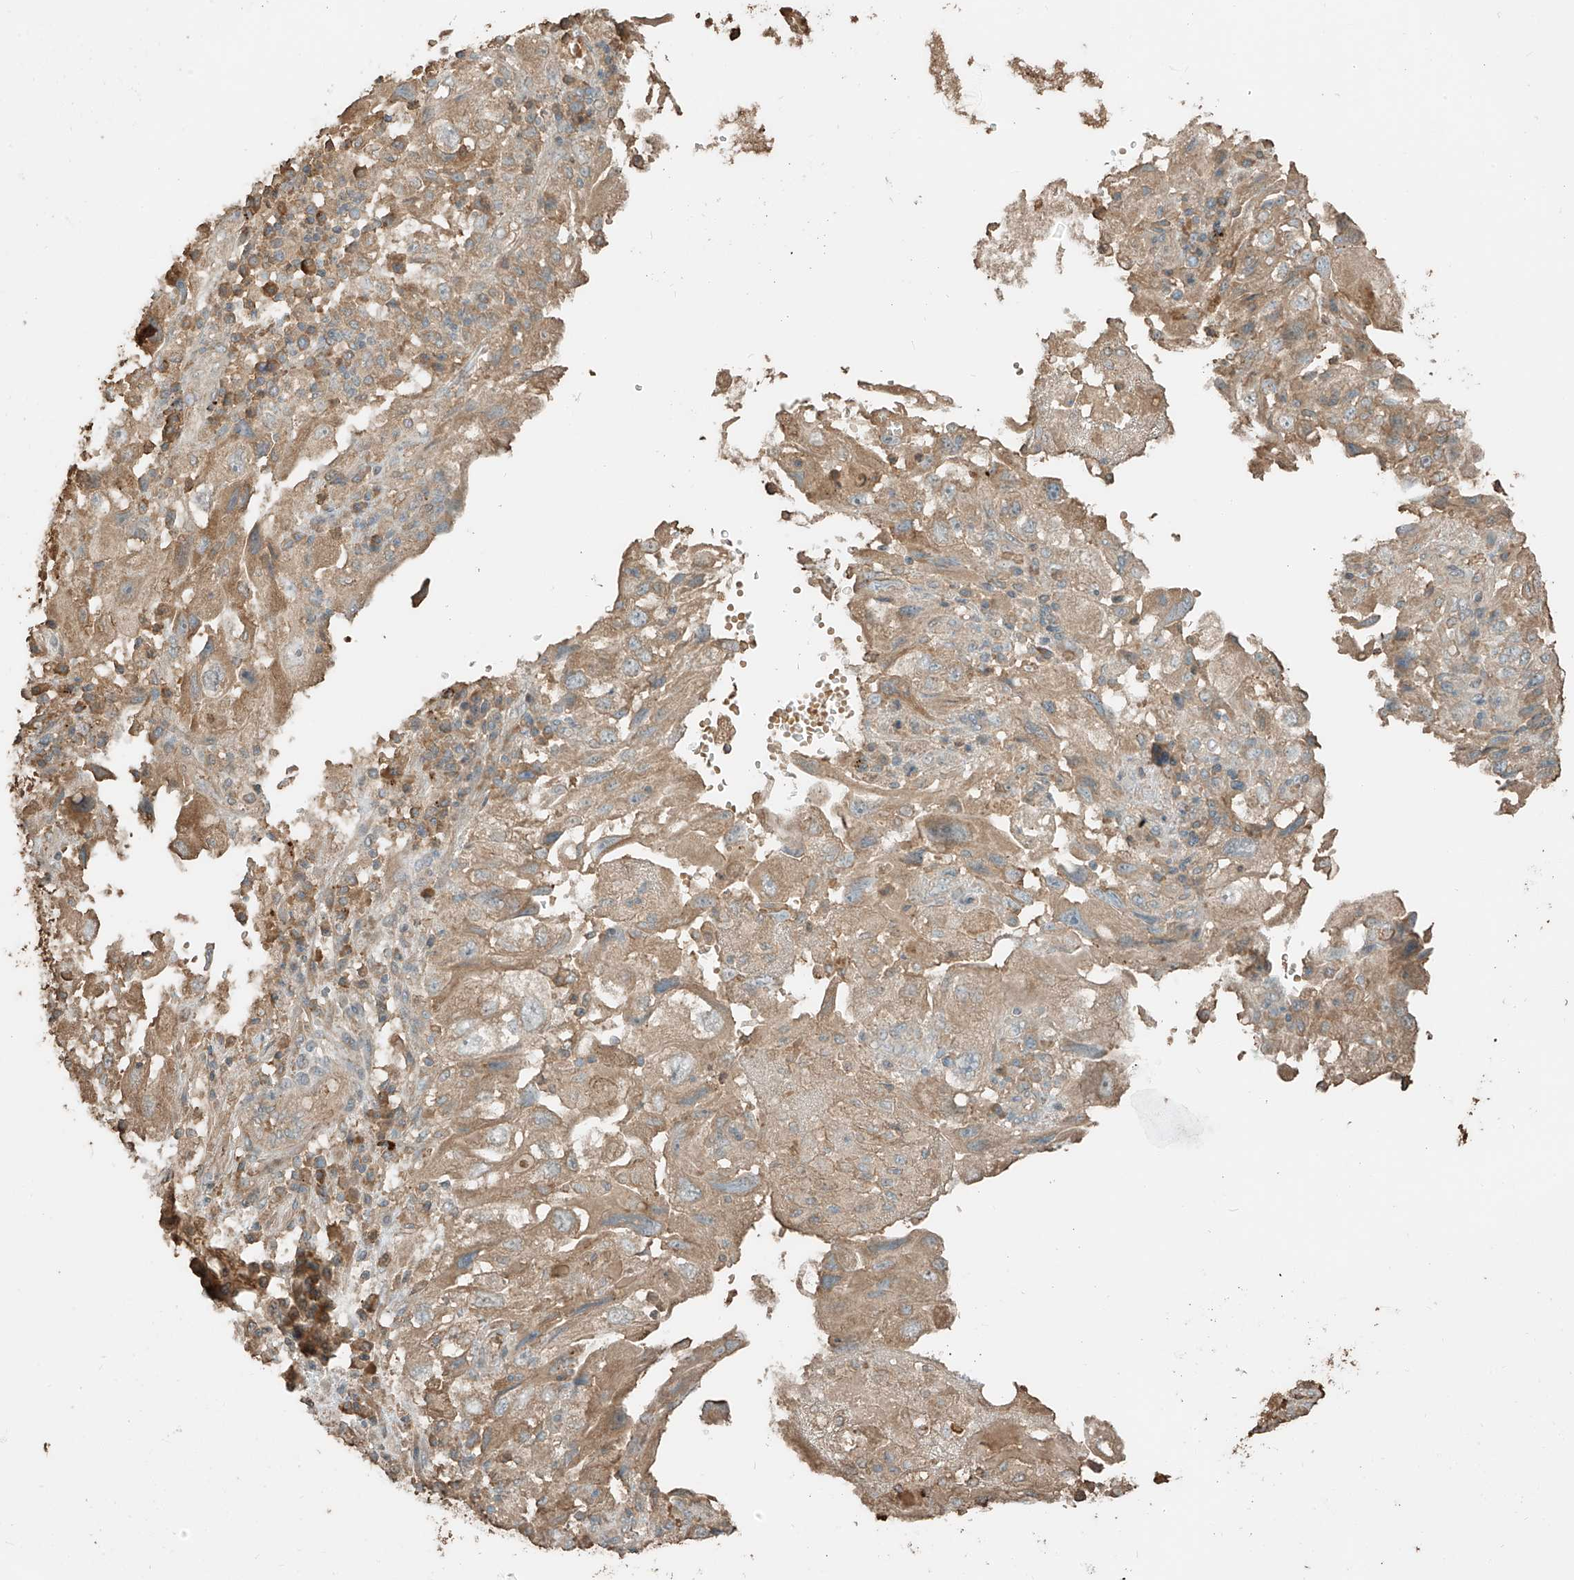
{"staining": {"intensity": "weak", "quantity": ">75%", "location": "cytoplasmic/membranous"}, "tissue": "endometrial cancer", "cell_type": "Tumor cells", "image_type": "cancer", "snomed": [{"axis": "morphology", "description": "Adenocarcinoma, NOS"}, {"axis": "topography", "description": "Endometrium"}], "caption": "Human endometrial cancer (adenocarcinoma) stained with a protein marker shows weak staining in tumor cells.", "gene": "RFTN2", "patient": {"sex": "female", "age": 49}}